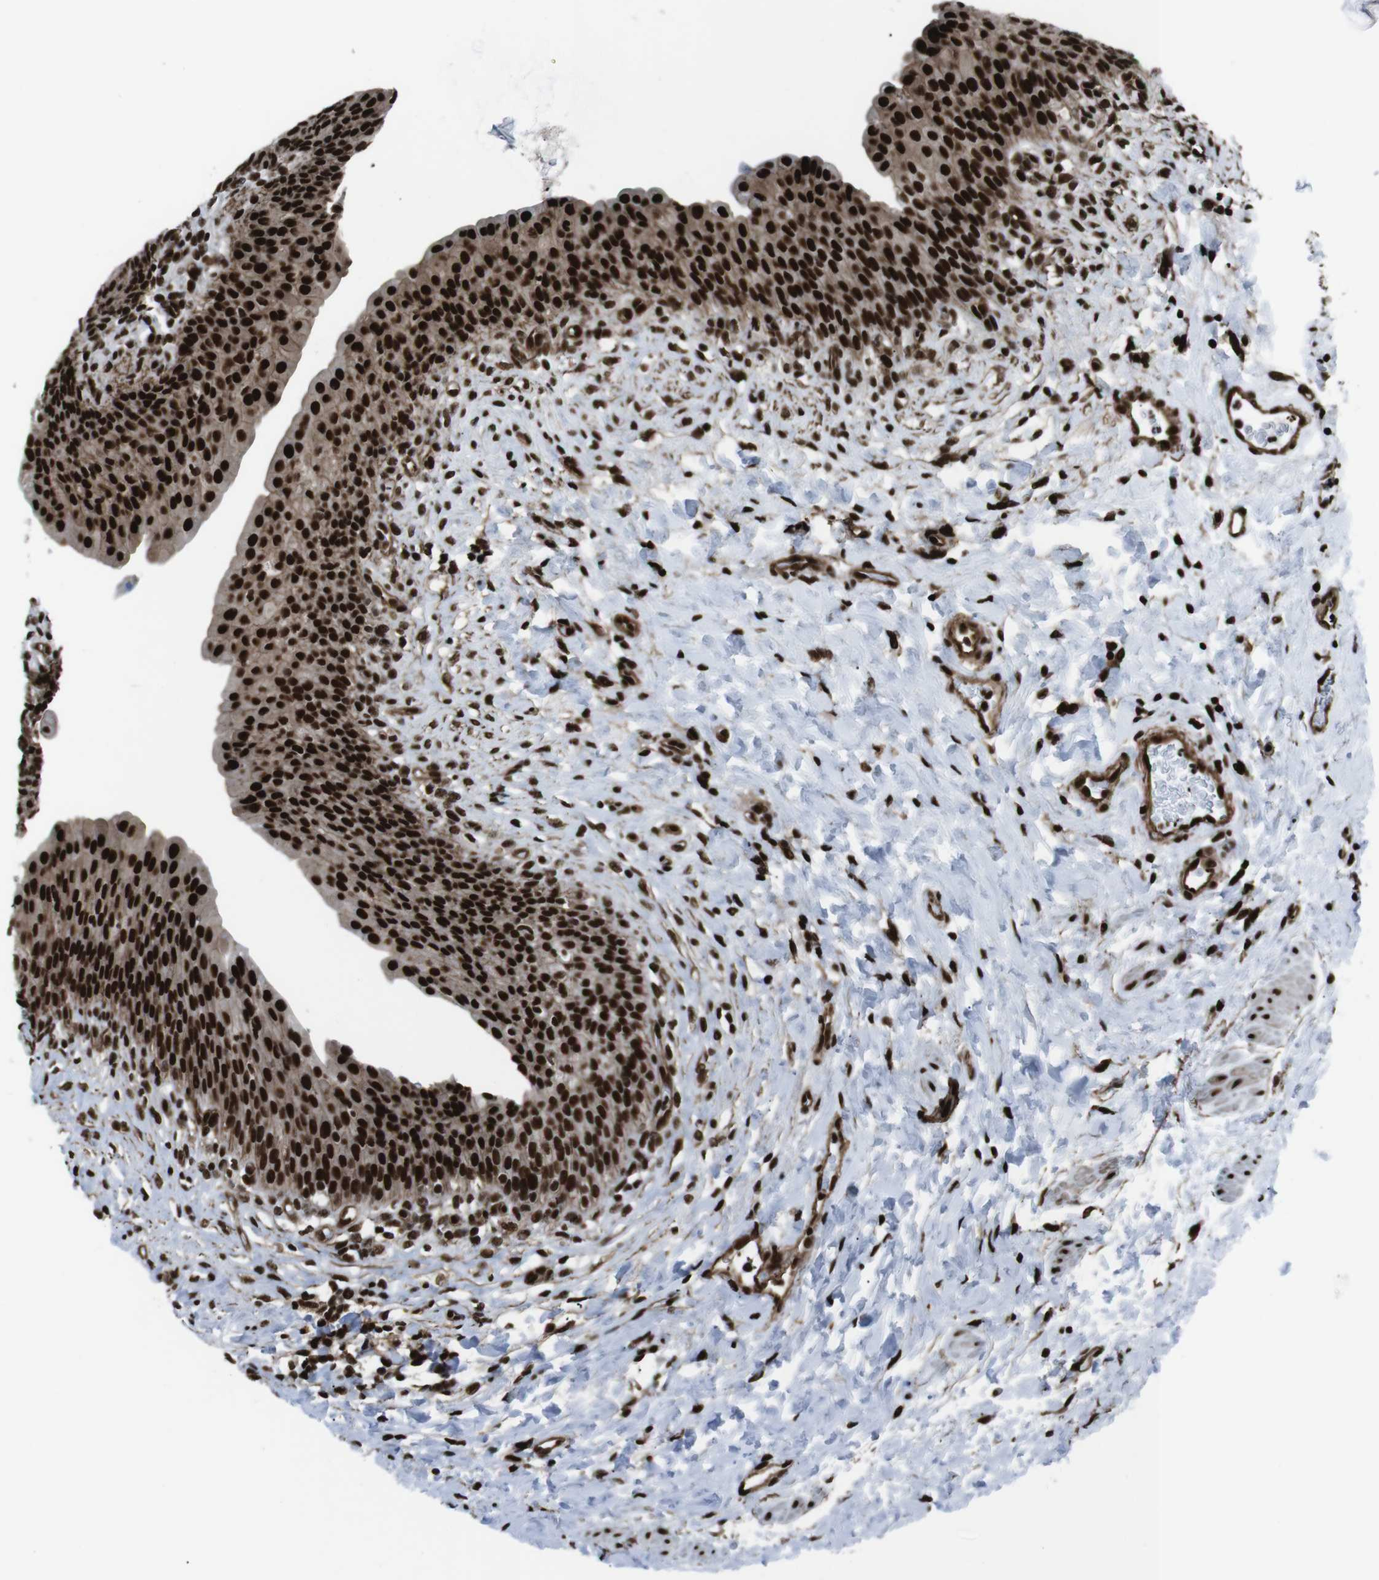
{"staining": {"intensity": "strong", "quantity": ">75%", "location": "cytoplasmic/membranous,nuclear"}, "tissue": "urinary bladder", "cell_type": "Urothelial cells", "image_type": "normal", "snomed": [{"axis": "morphology", "description": "Normal tissue, NOS"}, {"axis": "topography", "description": "Urinary bladder"}], "caption": "Protein staining of benign urinary bladder demonstrates strong cytoplasmic/membranous,nuclear positivity in approximately >75% of urothelial cells. The staining was performed using DAB (3,3'-diaminobenzidine) to visualize the protein expression in brown, while the nuclei were stained in blue with hematoxylin (Magnification: 20x).", "gene": "HNRNPU", "patient": {"sex": "female", "age": 79}}